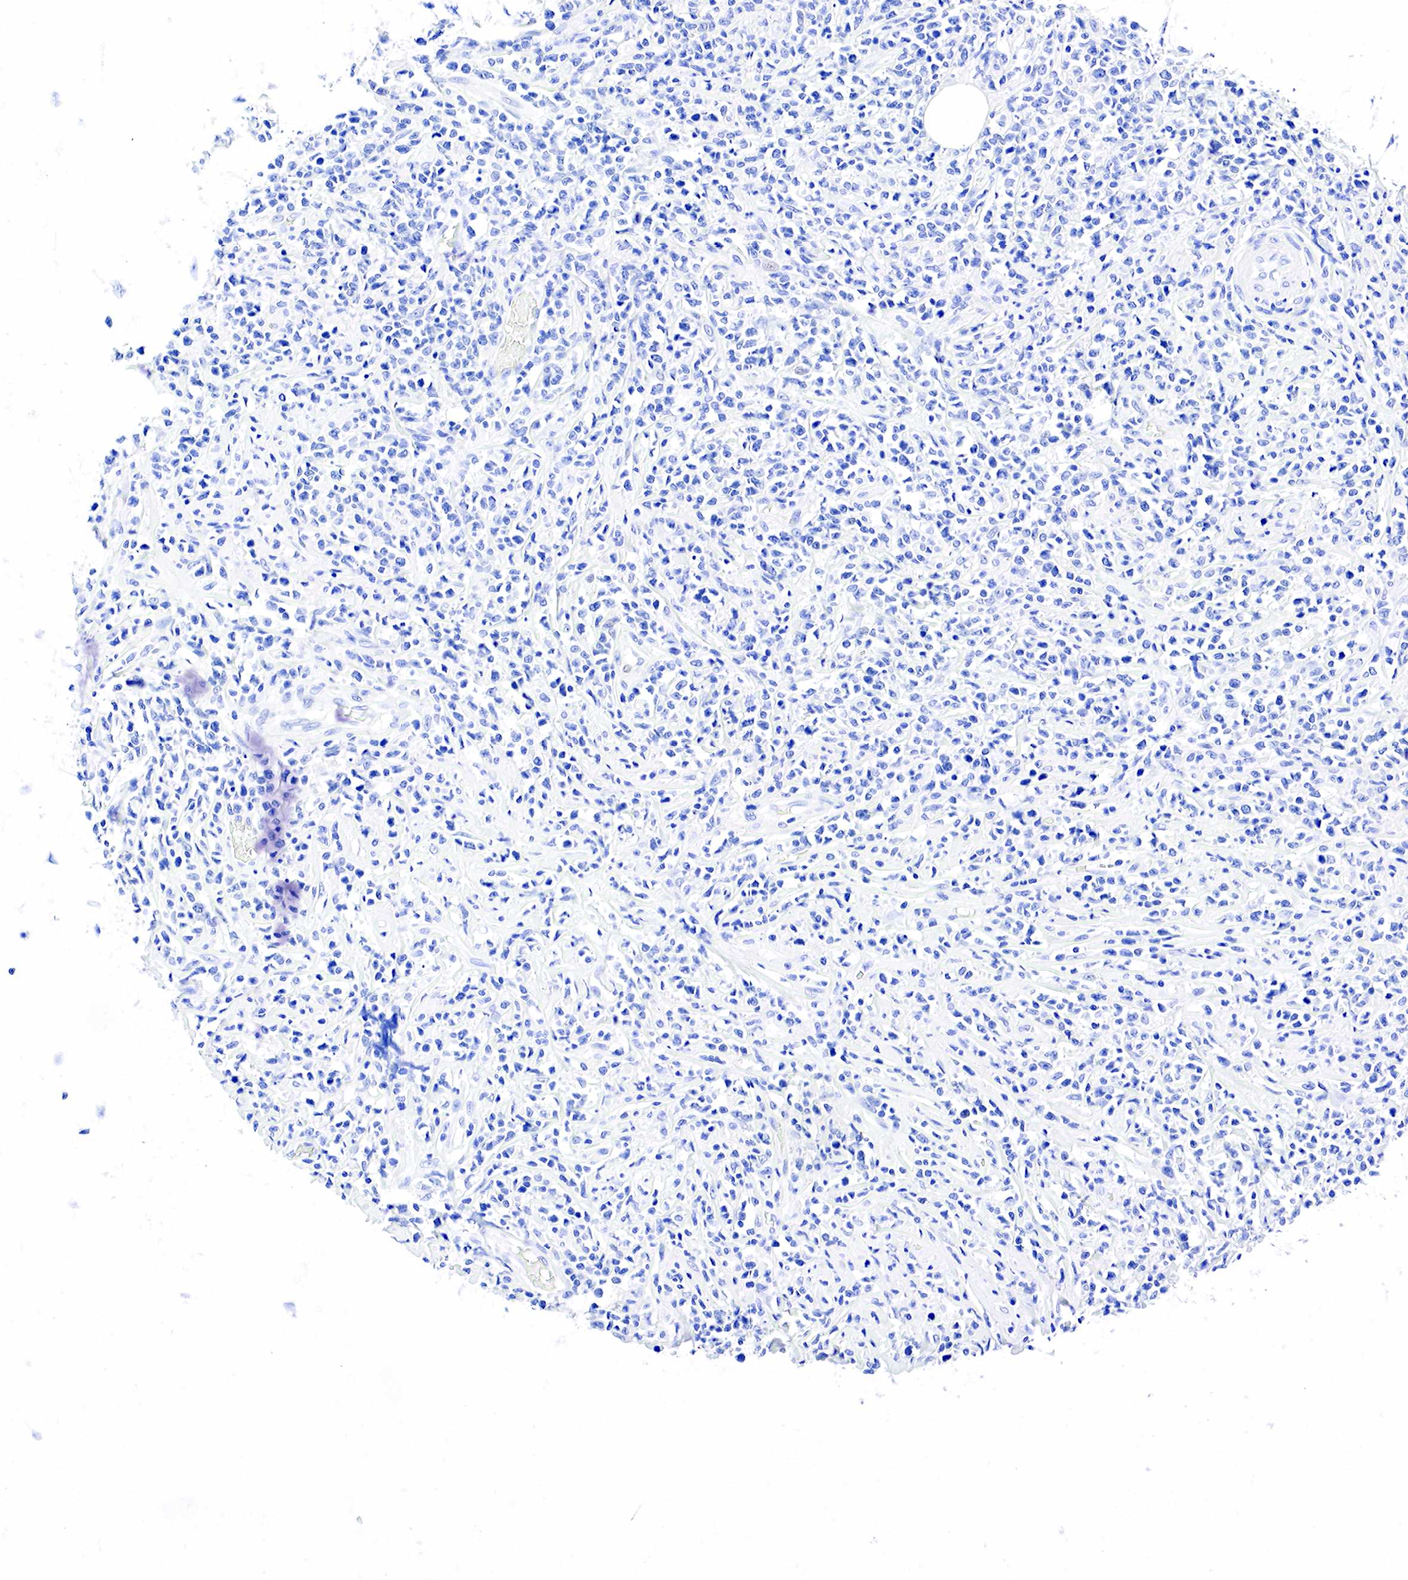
{"staining": {"intensity": "negative", "quantity": "none", "location": "none"}, "tissue": "lymphoma", "cell_type": "Tumor cells", "image_type": "cancer", "snomed": [{"axis": "morphology", "description": "Malignant lymphoma, non-Hodgkin's type, High grade"}, {"axis": "topography", "description": "Colon"}], "caption": "Lymphoma stained for a protein using immunohistochemistry (IHC) displays no expression tumor cells.", "gene": "ESR1", "patient": {"sex": "male", "age": 82}}